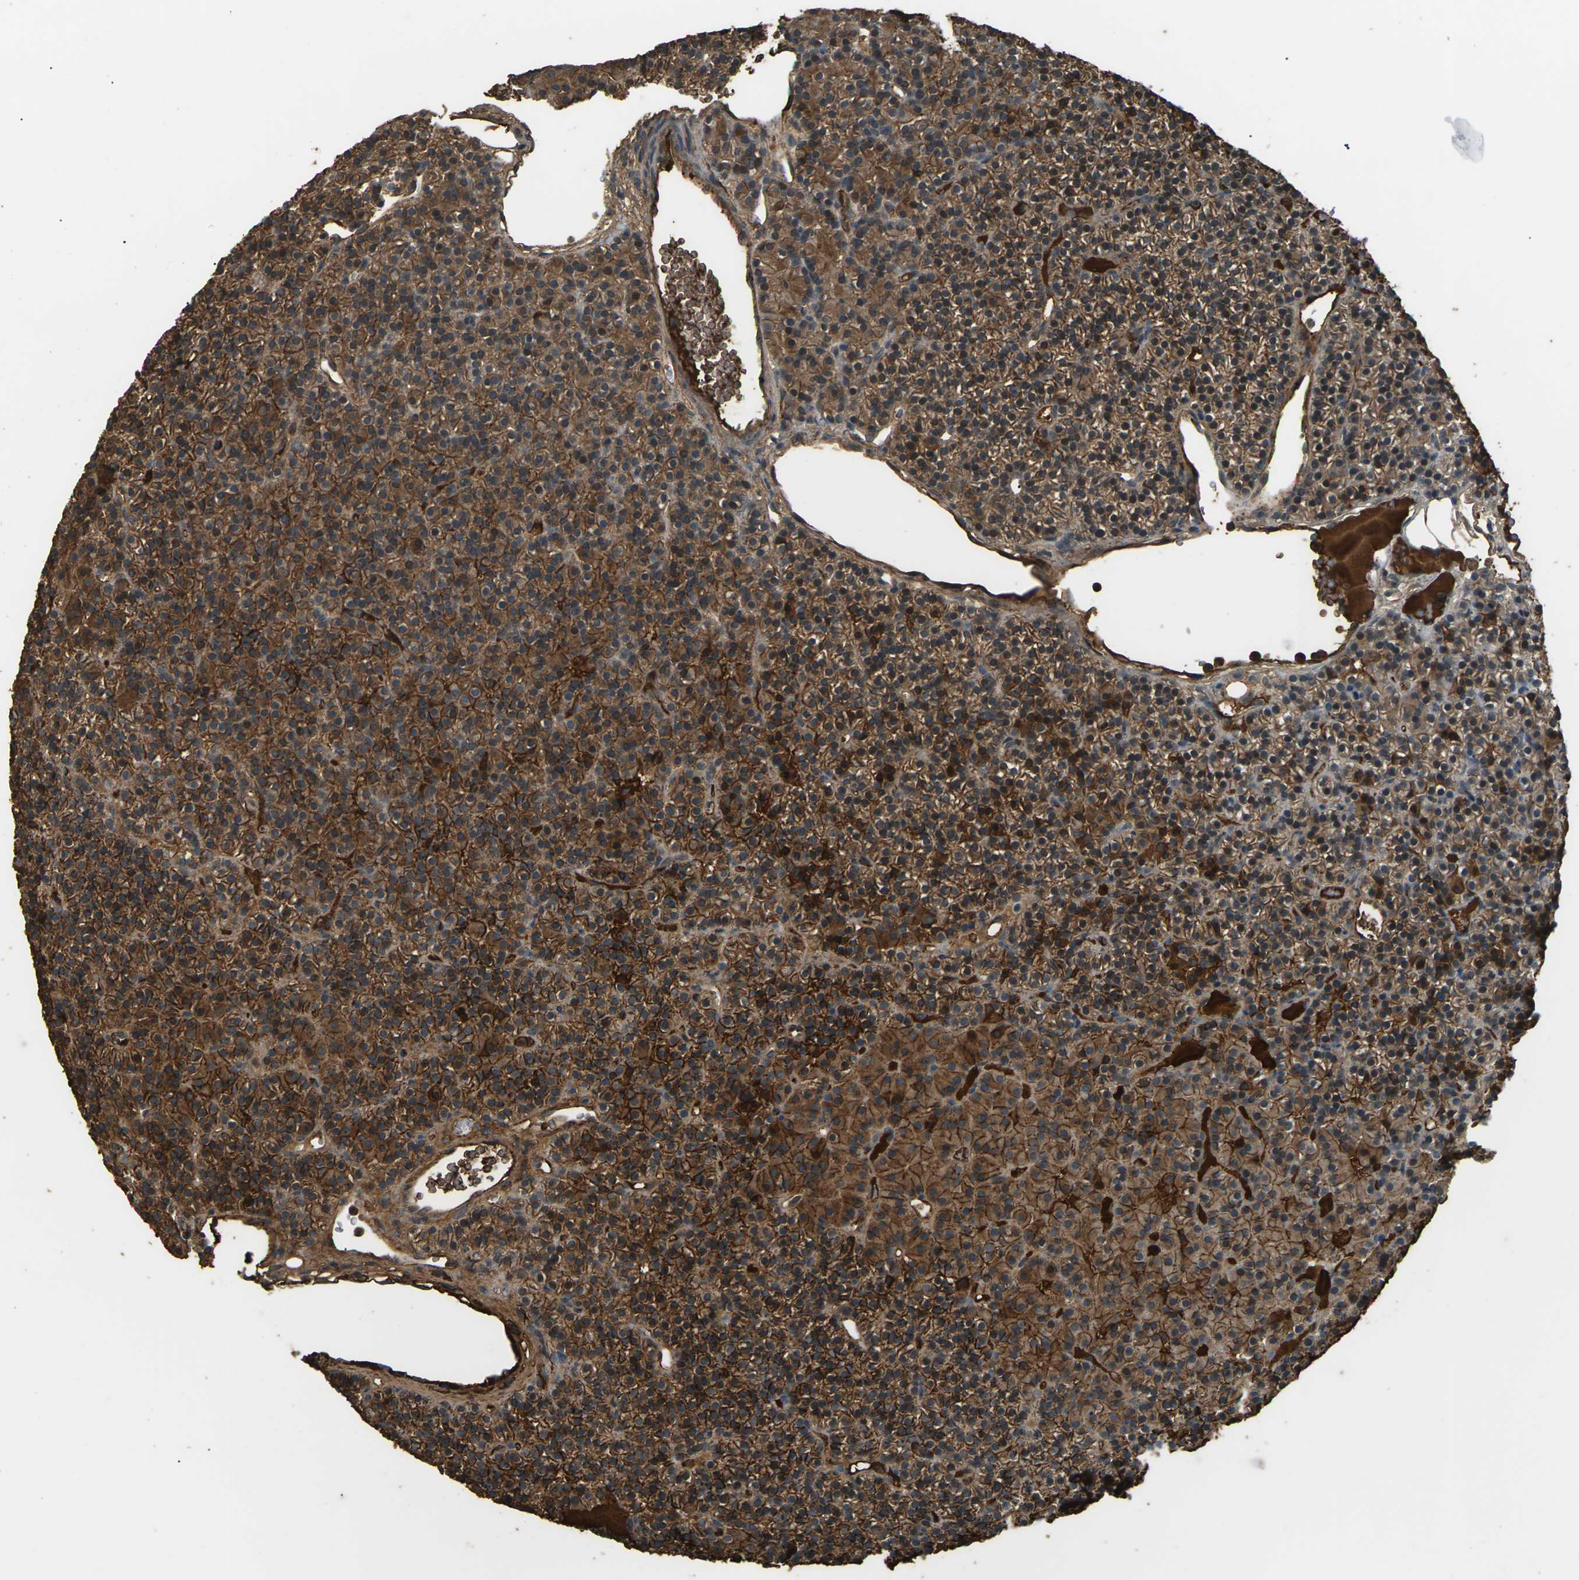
{"staining": {"intensity": "strong", "quantity": ">75%", "location": "cytoplasmic/membranous"}, "tissue": "parathyroid gland", "cell_type": "Glandular cells", "image_type": "normal", "snomed": [{"axis": "morphology", "description": "Normal tissue, NOS"}, {"axis": "morphology", "description": "Hyperplasia, NOS"}, {"axis": "topography", "description": "Parathyroid gland"}], "caption": "Protein analysis of normal parathyroid gland exhibits strong cytoplasmic/membranous expression in about >75% of glandular cells.", "gene": "CYP1B1", "patient": {"sex": "male", "age": 44}}